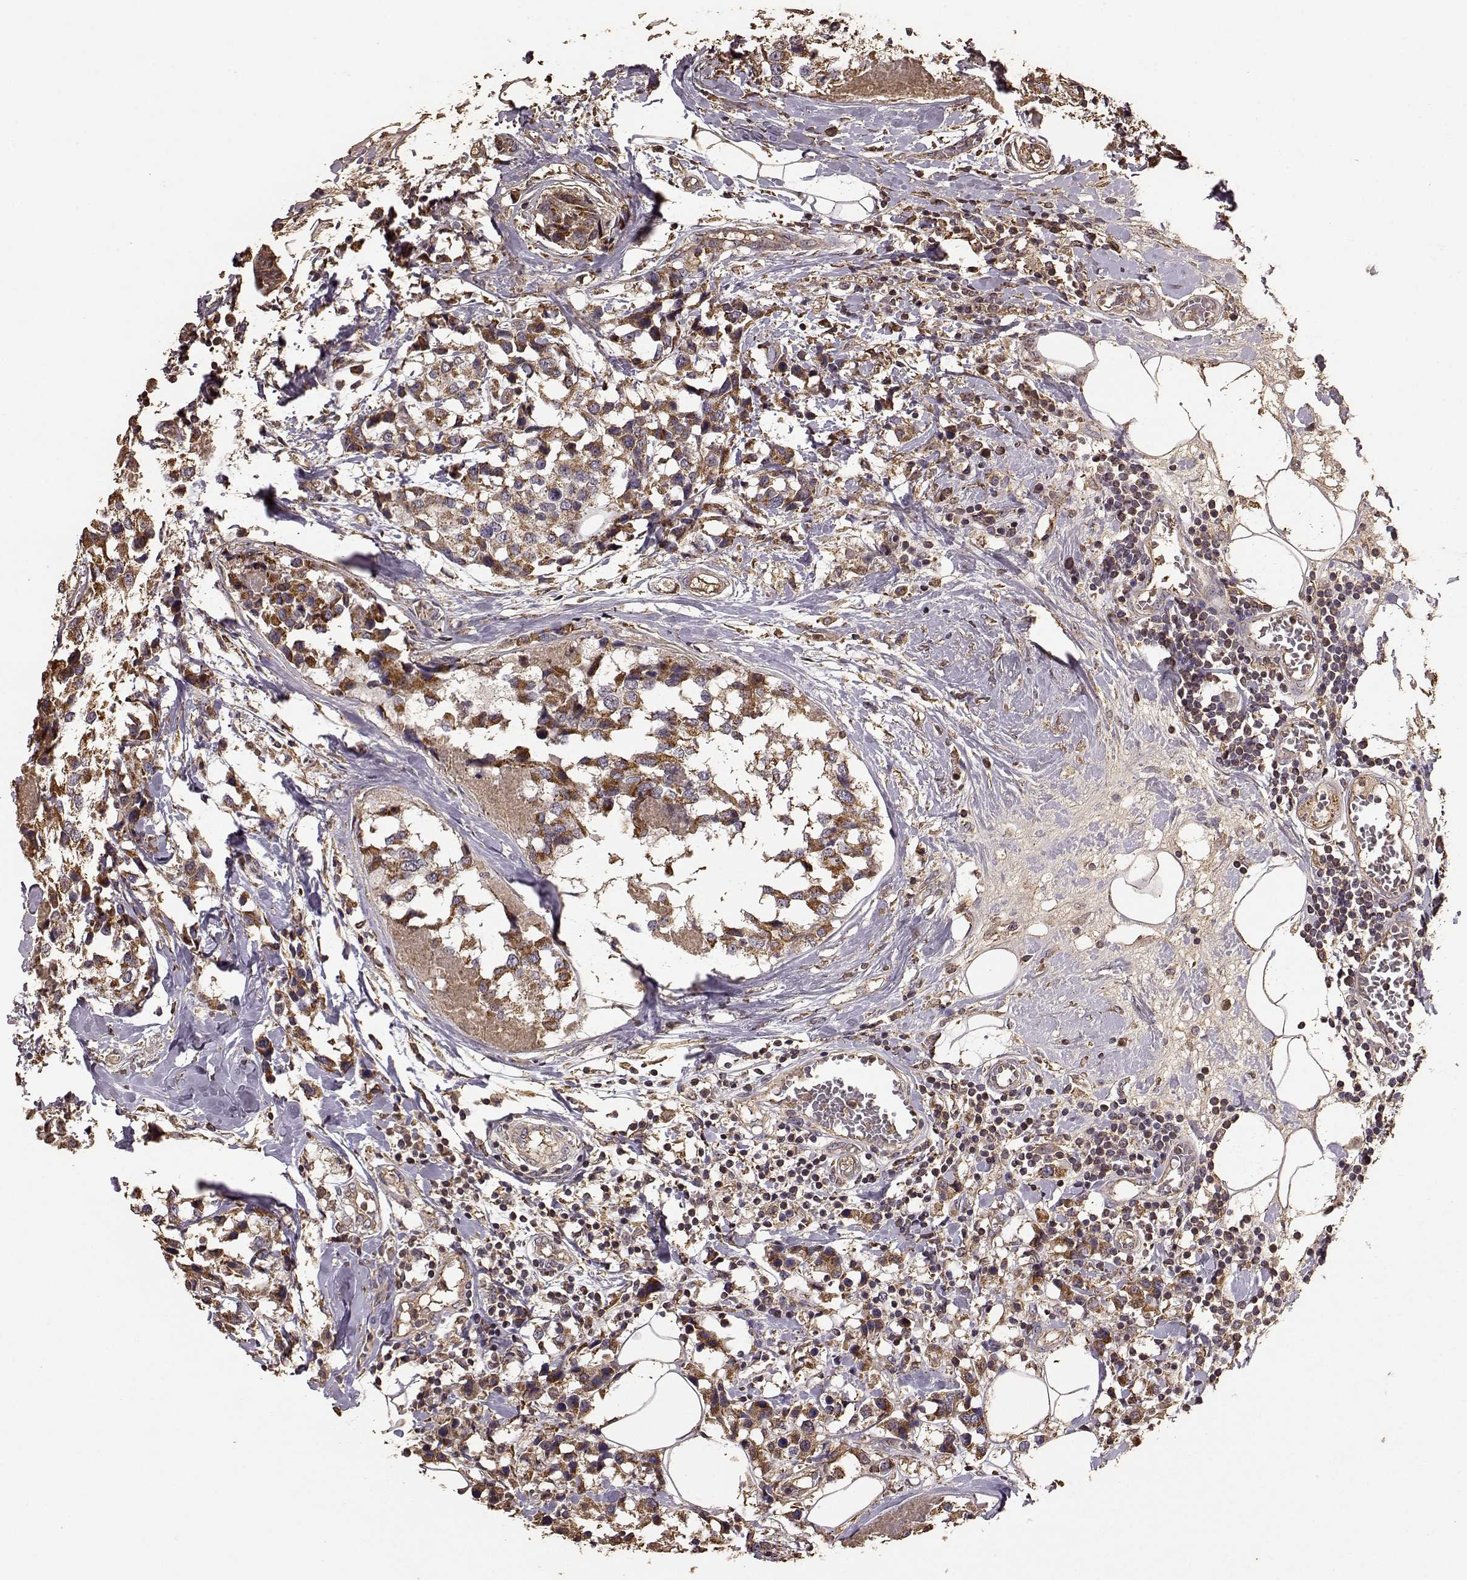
{"staining": {"intensity": "strong", "quantity": ">75%", "location": "cytoplasmic/membranous,nuclear"}, "tissue": "breast cancer", "cell_type": "Tumor cells", "image_type": "cancer", "snomed": [{"axis": "morphology", "description": "Lobular carcinoma"}, {"axis": "topography", "description": "Breast"}], "caption": "IHC of breast cancer displays high levels of strong cytoplasmic/membranous and nuclear staining in about >75% of tumor cells.", "gene": "PTGES2", "patient": {"sex": "female", "age": 59}}